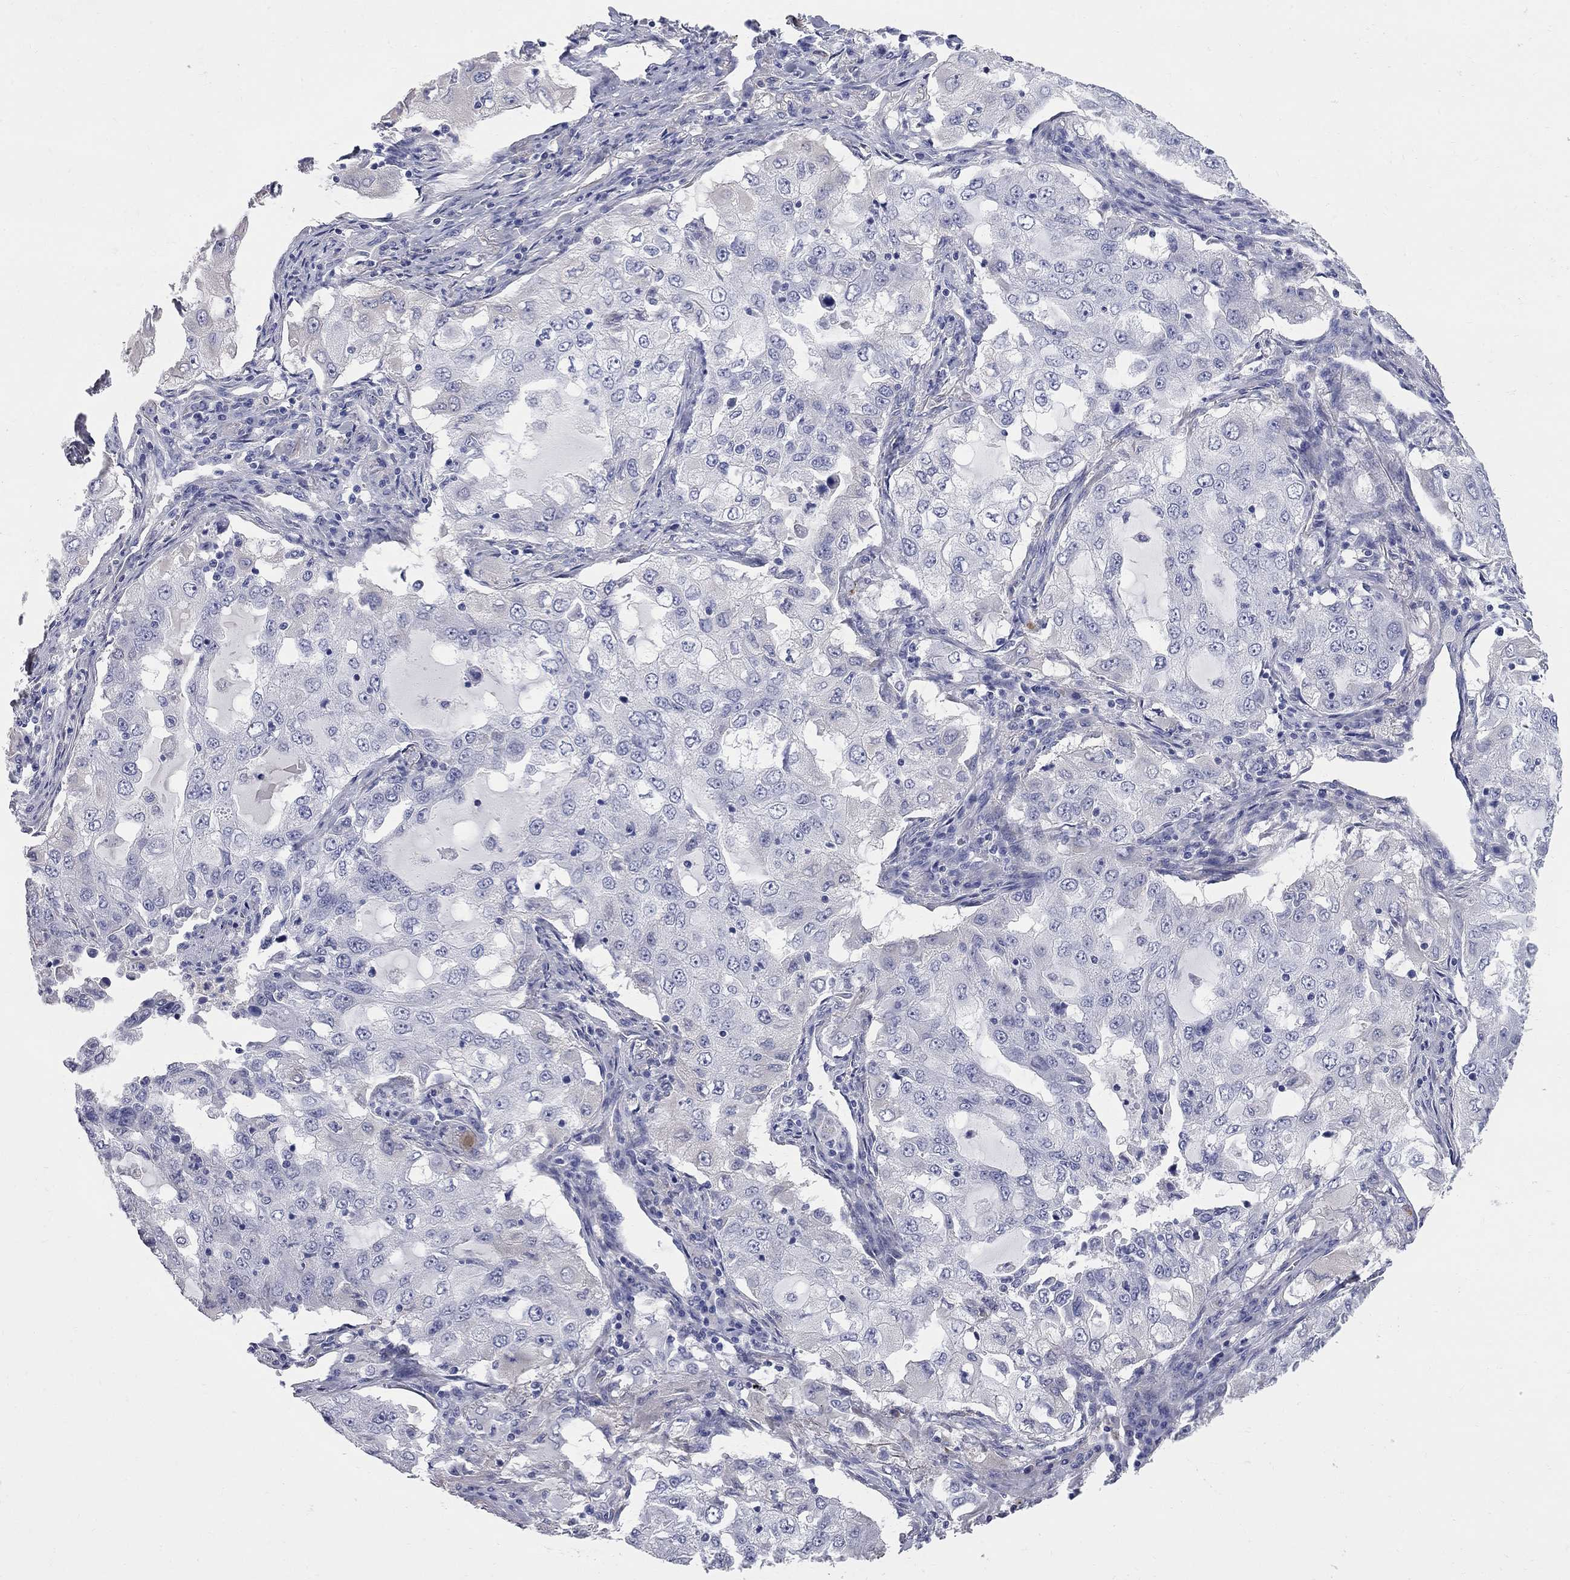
{"staining": {"intensity": "negative", "quantity": "none", "location": "none"}, "tissue": "lung cancer", "cell_type": "Tumor cells", "image_type": "cancer", "snomed": [{"axis": "morphology", "description": "Adenocarcinoma, NOS"}, {"axis": "topography", "description": "Lung"}], "caption": "Photomicrograph shows no significant protein positivity in tumor cells of lung adenocarcinoma.", "gene": "FAM221B", "patient": {"sex": "female", "age": 61}}